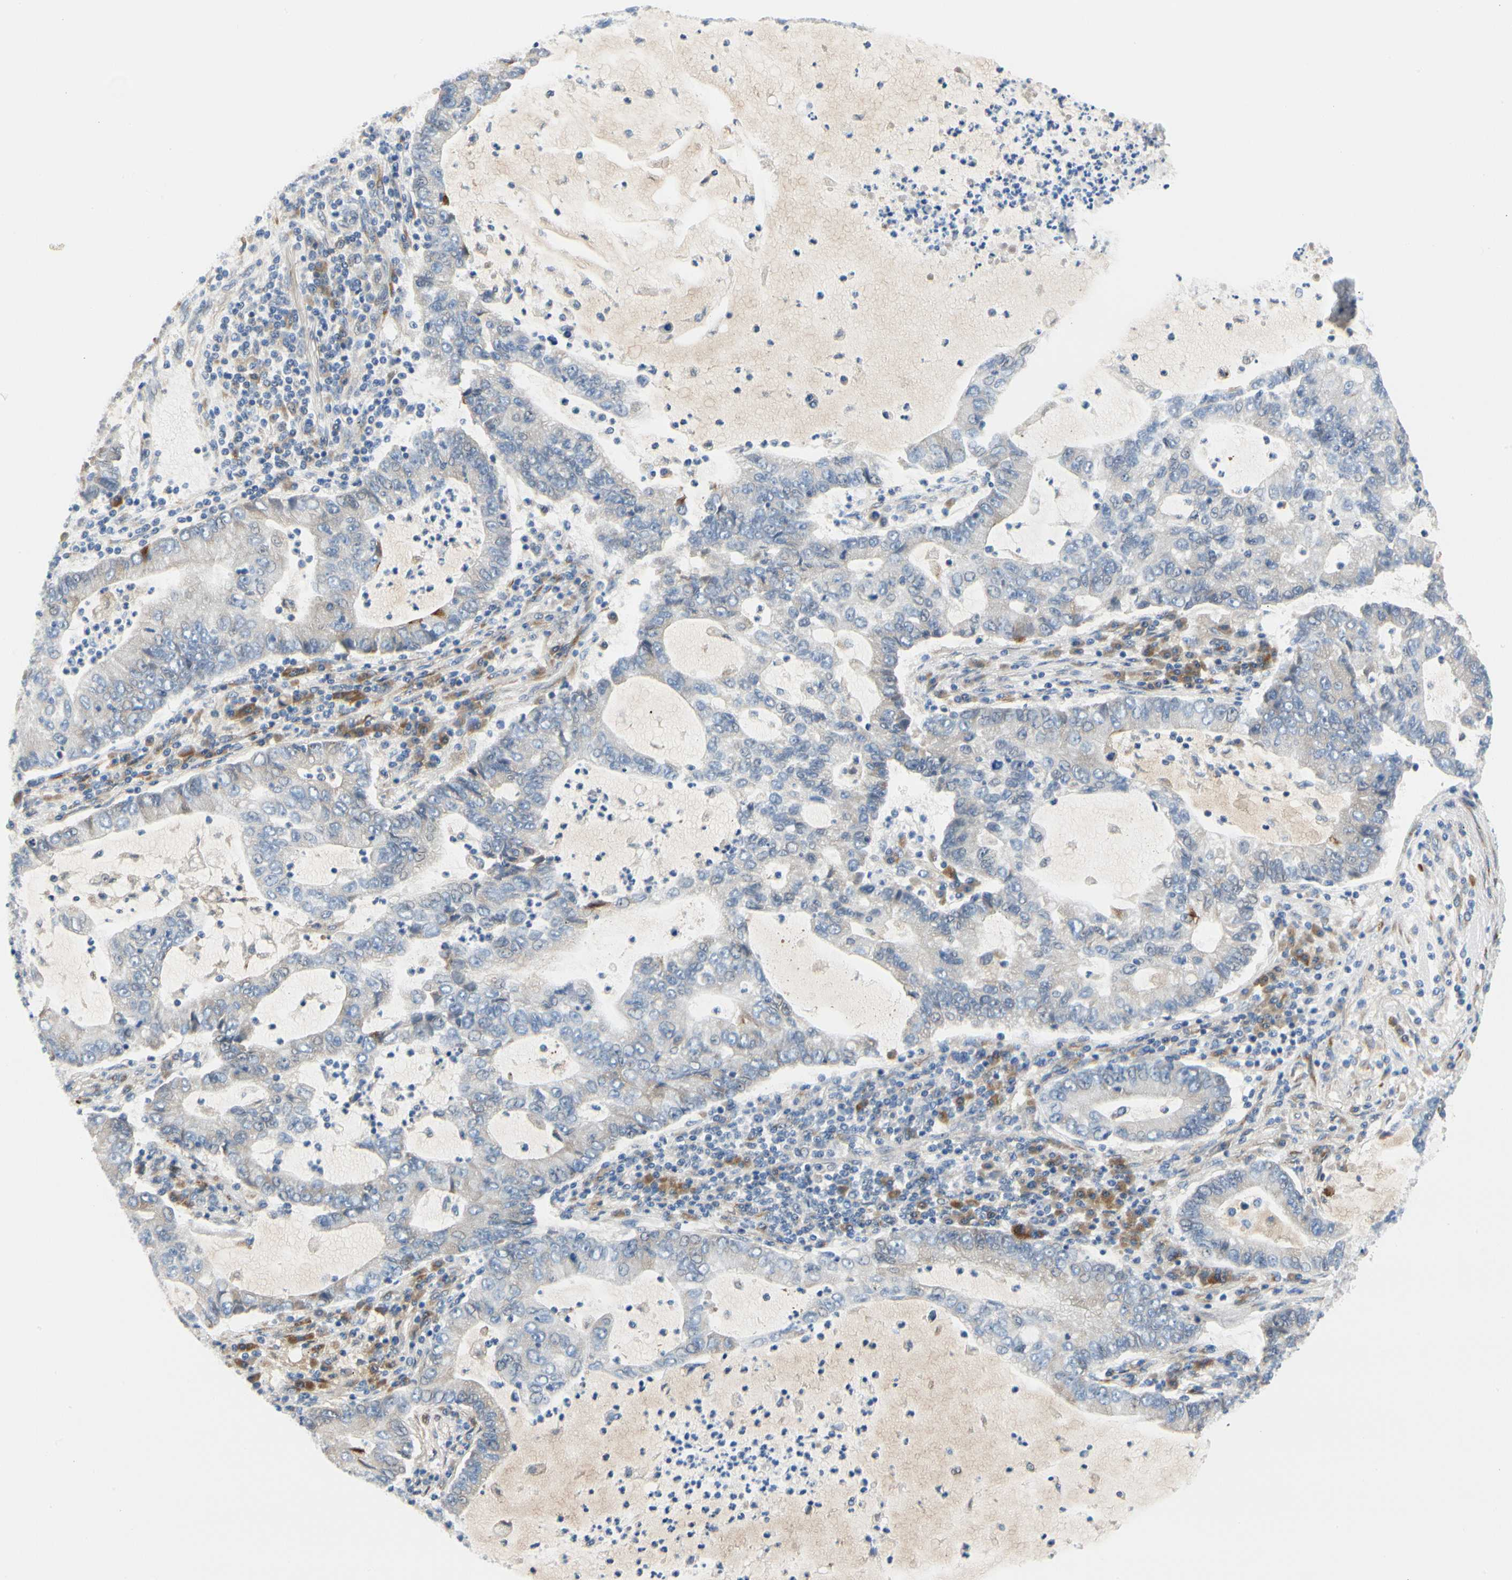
{"staining": {"intensity": "negative", "quantity": "none", "location": "none"}, "tissue": "lung cancer", "cell_type": "Tumor cells", "image_type": "cancer", "snomed": [{"axis": "morphology", "description": "Adenocarcinoma, NOS"}, {"axis": "topography", "description": "Lung"}], "caption": "DAB (3,3'-diaminobenzidine) immunohistochemical staining of human lung cancer displays no significant positivity in tumor cells.", "gene": "ZNF236", "patient": {"sex": "female", "age": 51}}